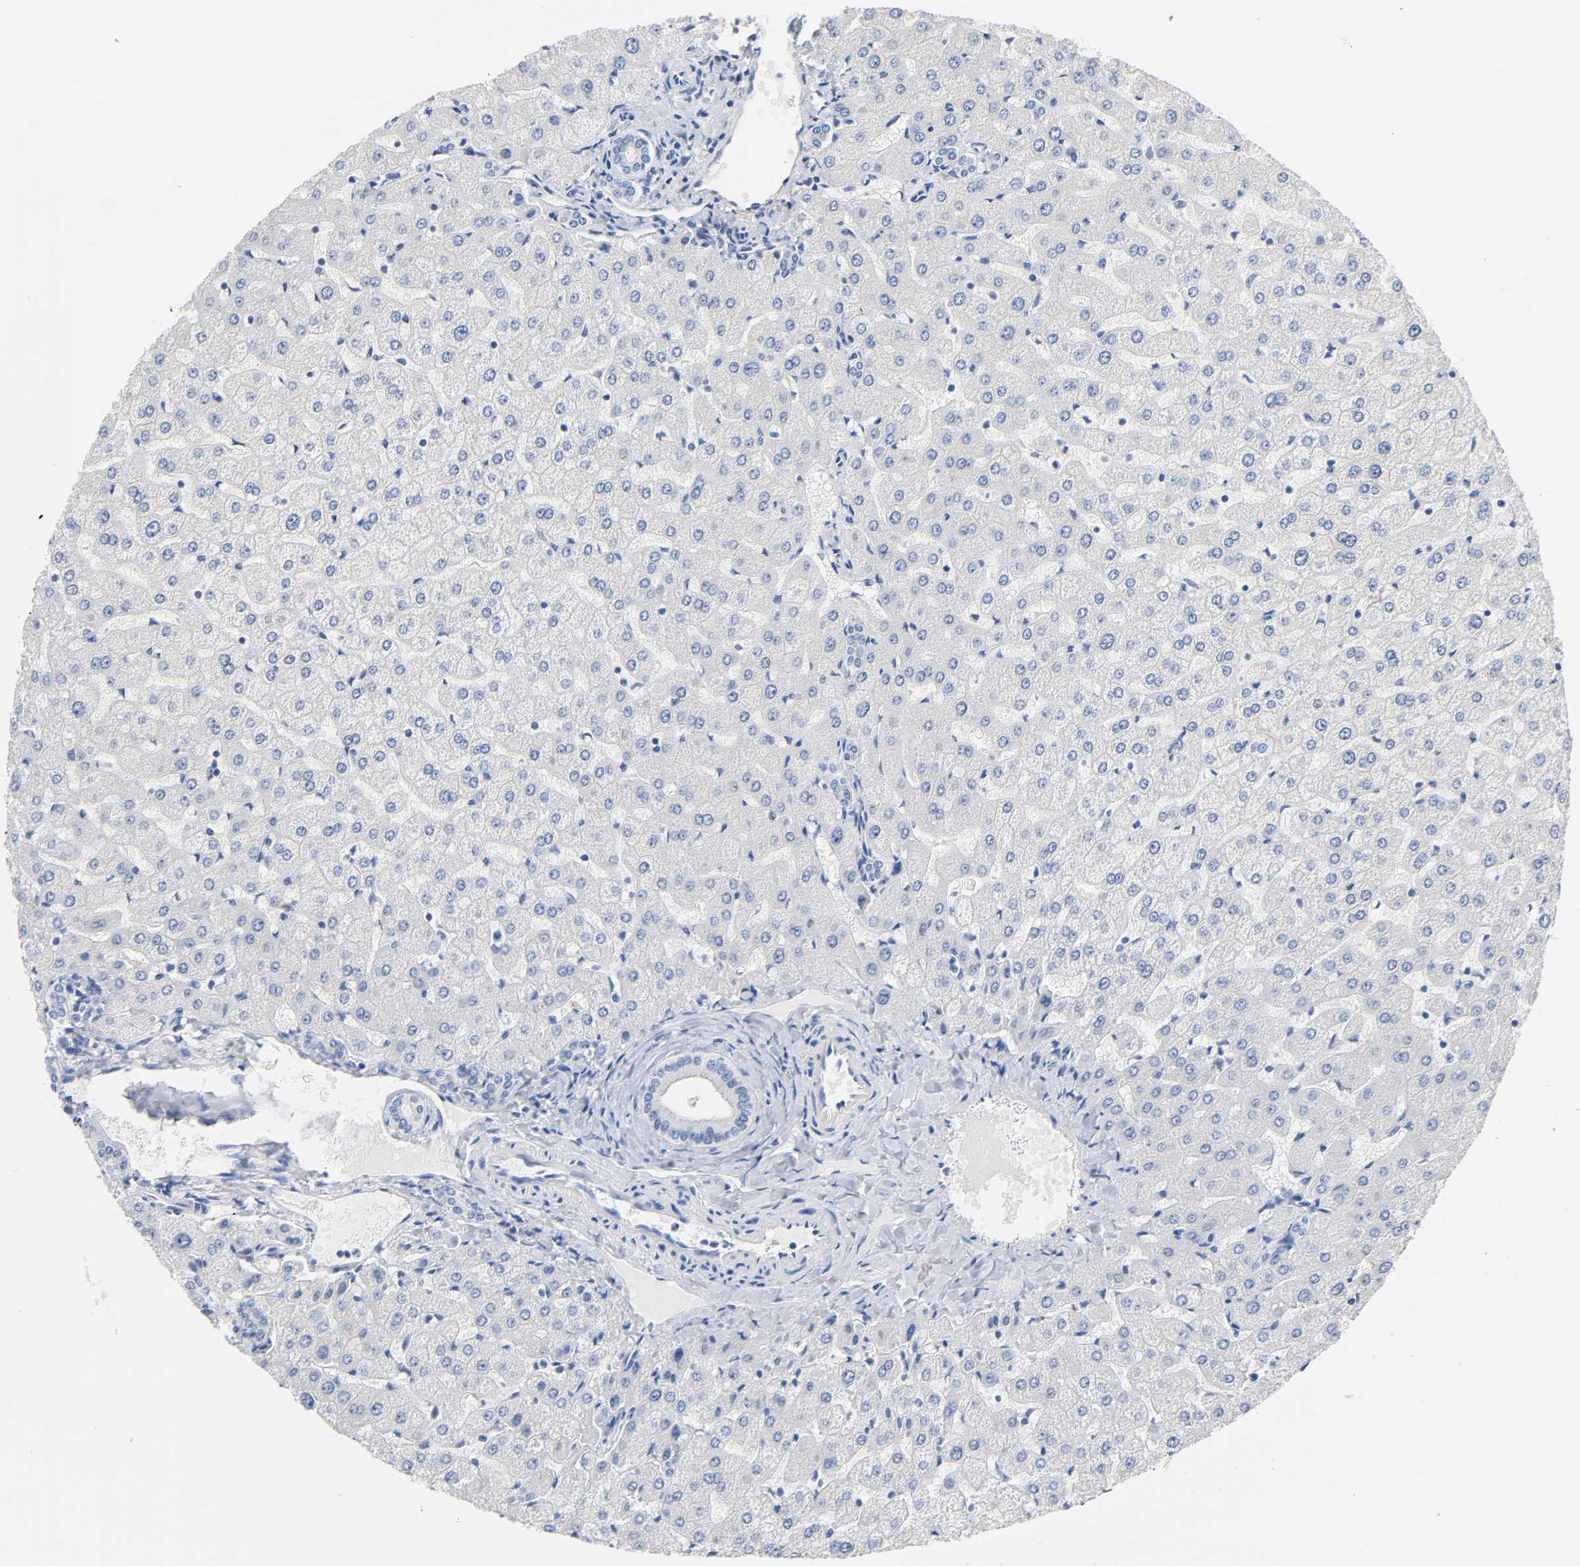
{"staining": {"intensity": "negative", "quantity": "none", "location": "none"}, "tissue": "liver", "cell_type": "Cholangiocytes", "image_type": "normal", "snomed": [{"axis": "morphology", "description": "Normal tissue, NOS"}, {"axis": "morphology", "description": "Fibrosis, NOS"}, {"axis": "topography", "description": "Liver"}], "caption": "Human liver stained for a protein using immunohistochemistry shows no expression in cholangiocytes.", "gene": "MALT1", "patient": {"sex": "female", "age": 29}}